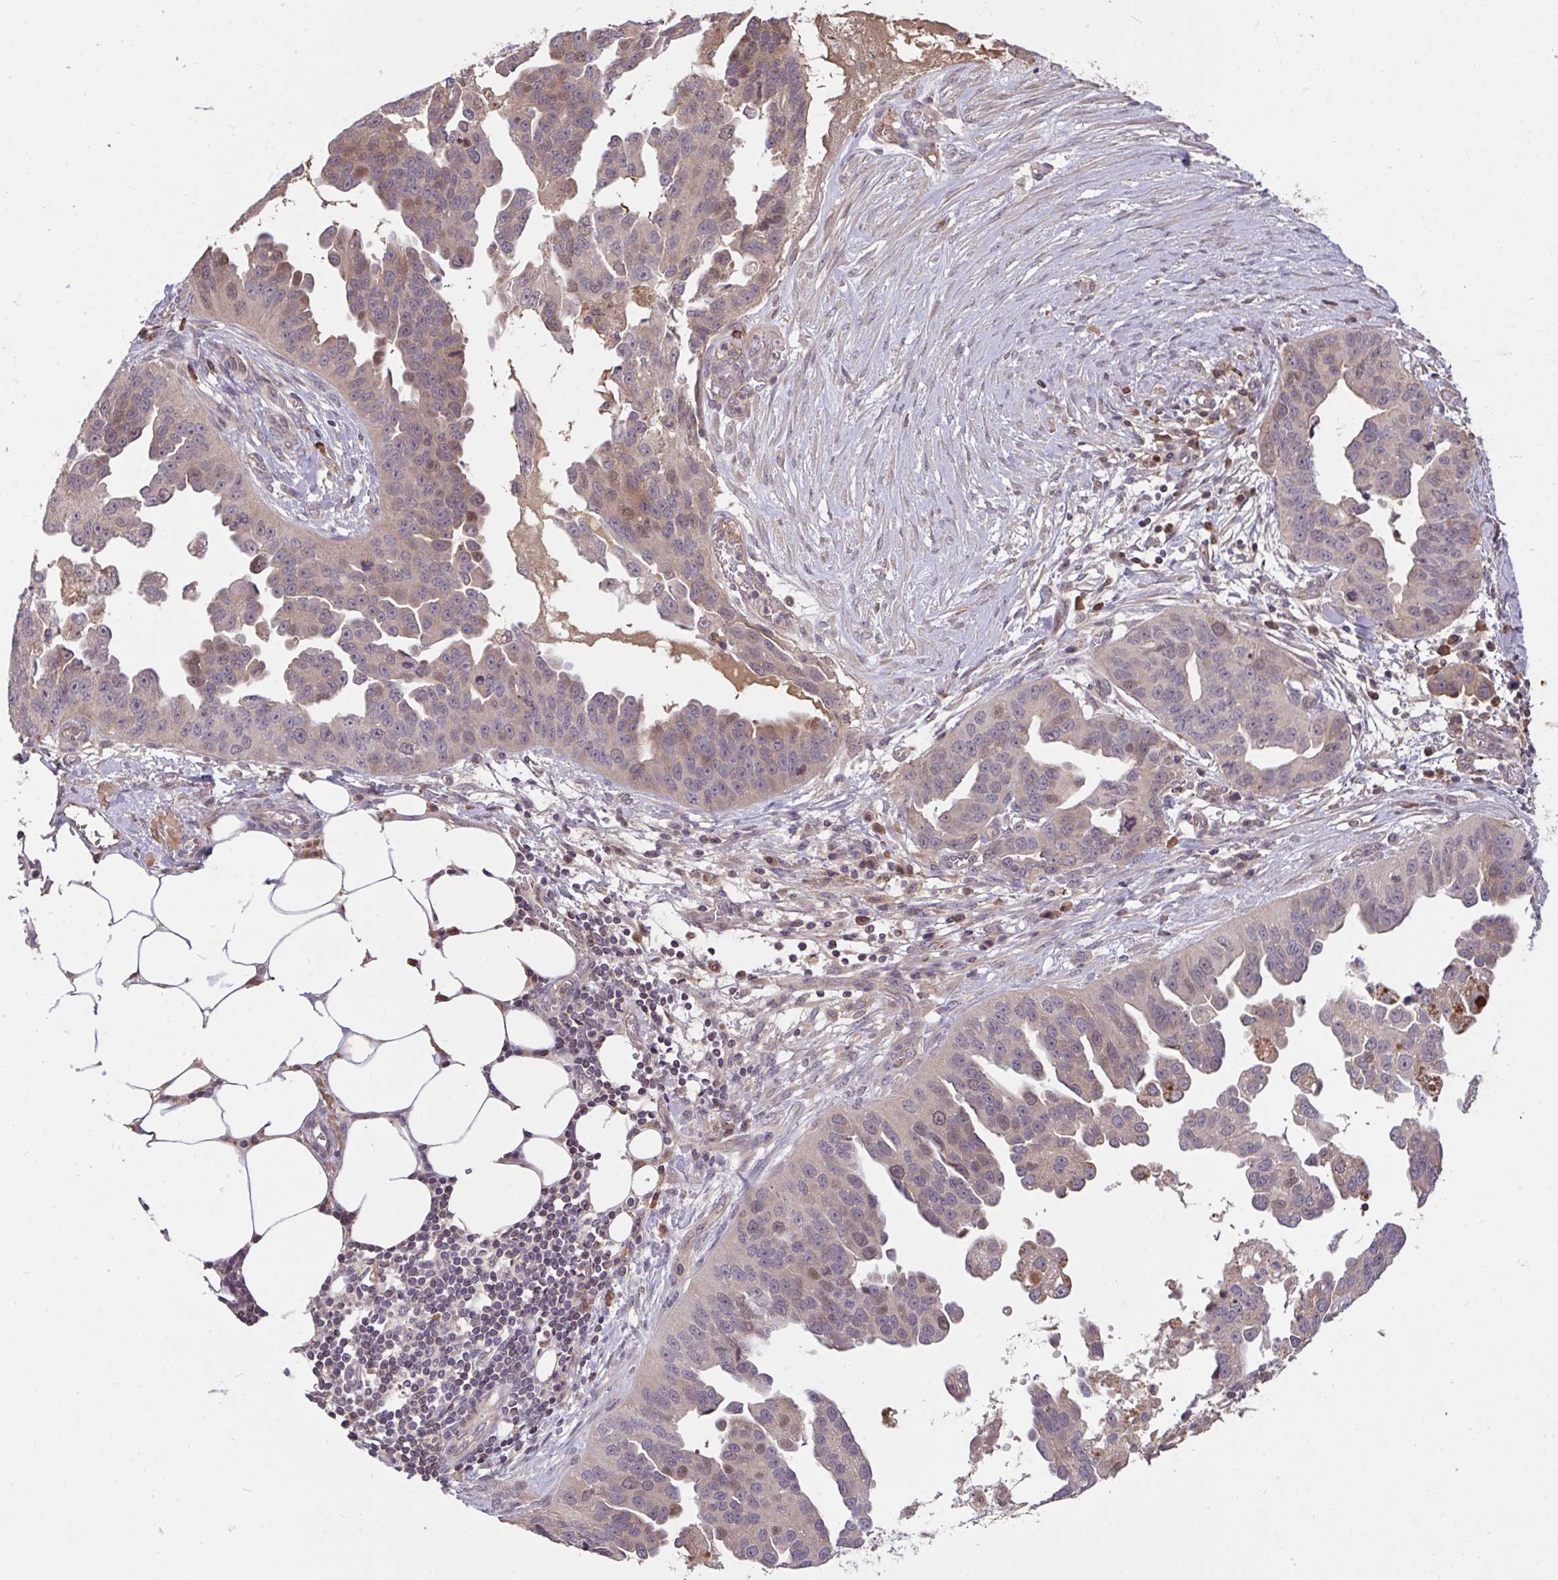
{"staining": {"intensity": "weak", "quantity": "<25%", "location": "nuclear"}, "tissue": "ovarian cancer", "cell_type": "Tumor cells", "image_type": "cancer", "snomed": [{"axis": "morphology", "description": "Cystadenocarcinoma, serous, NOS"}, {"axis": "topography", "description": "Ovary"}], "caption": "There is no significant expression in tumor cells of ovarian cancer.", "gene": "FCER1A", "patient": {"sex": "female", "age": 75}}